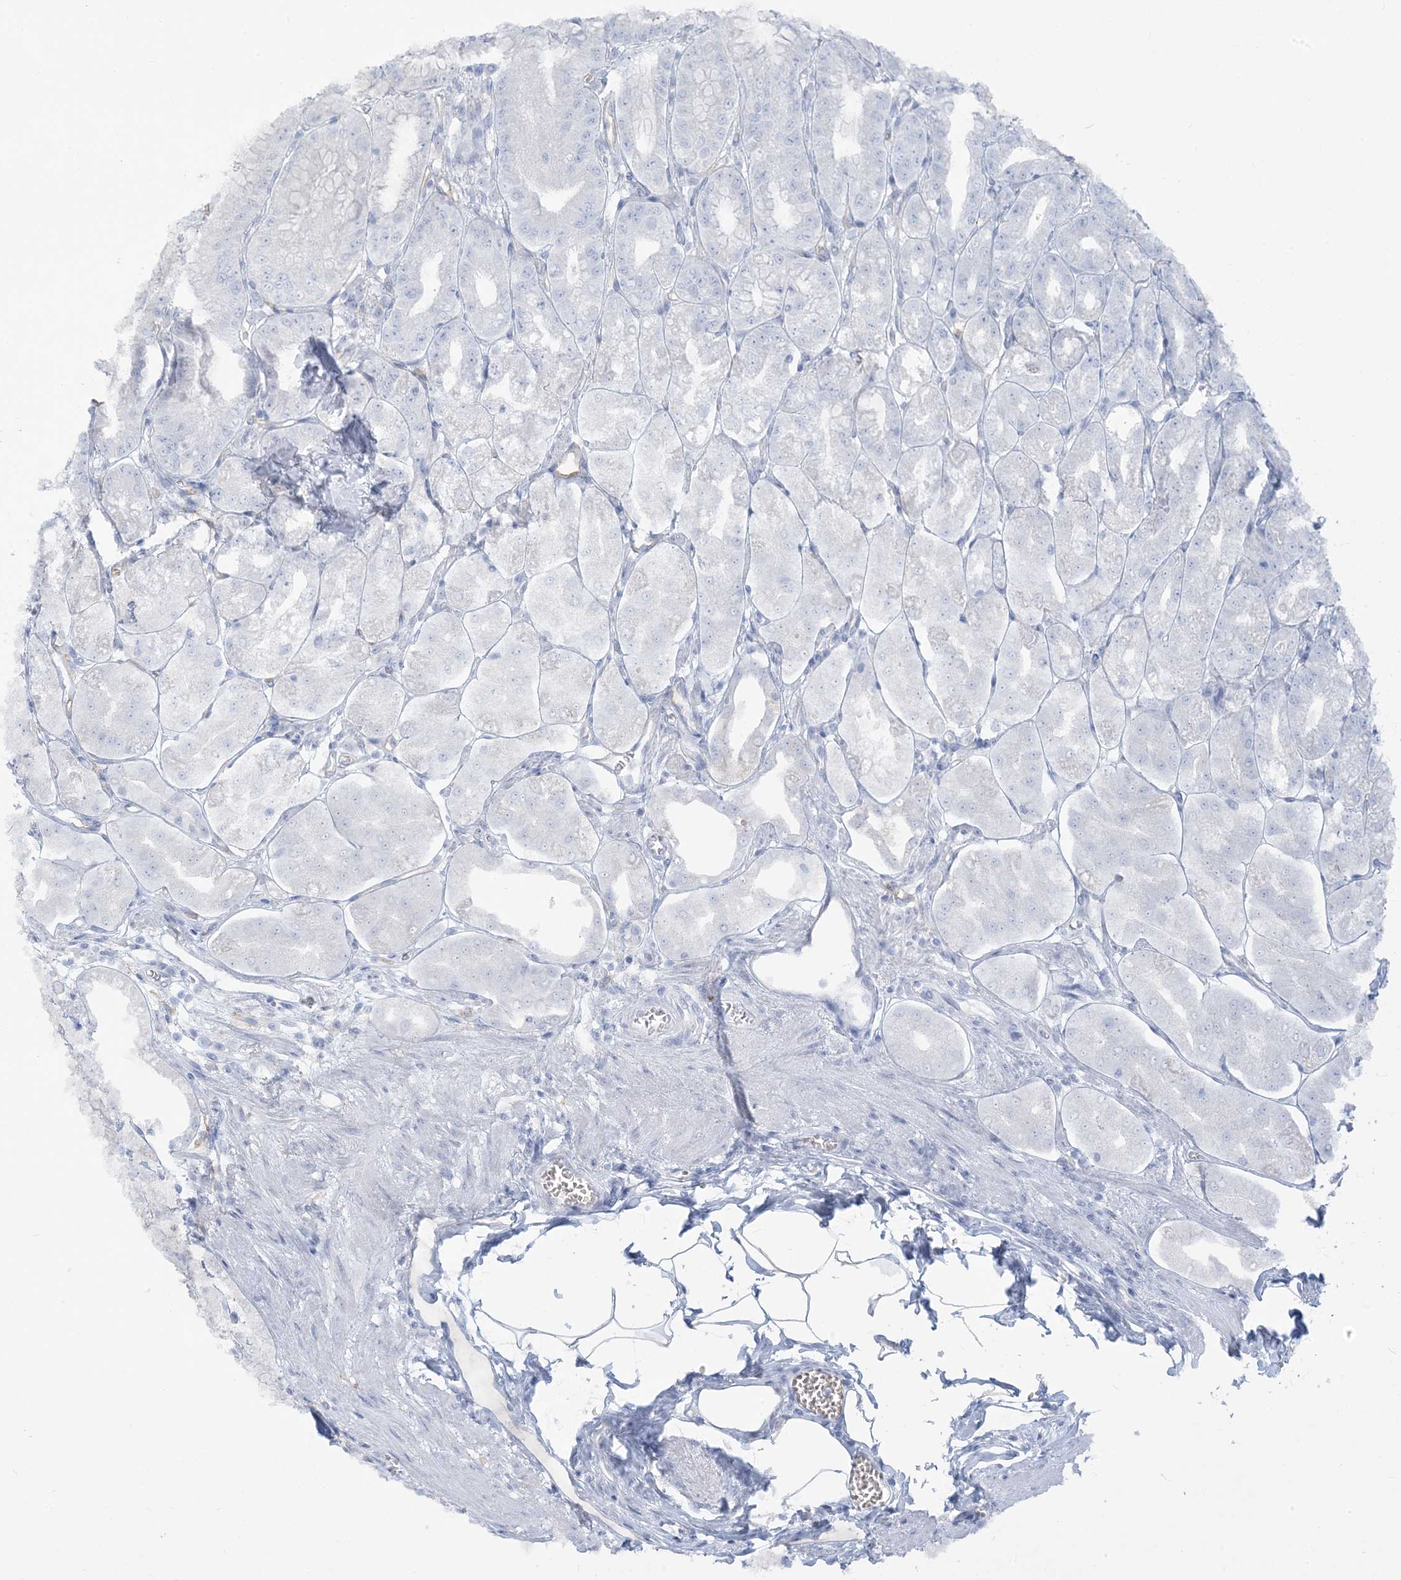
{"staining": {"intensity": "negative", "quantity": "none", "location": "none"}, "tissue": "stomach", "cell_type": "Glandular cells", "image_type": "normal", "snomed": [{"axis": "morphology", "description": "Normal tissue, NOS"}, {"axis": "topography", "description": "Stomach, lower"}], "caption": "This is a photomicrograph of immunohistochemistry staining of unremarkable stomach, which shows no staining in glandular cells.", "gene": "HLA", "patient": {"sex": "male", "age": 71}}